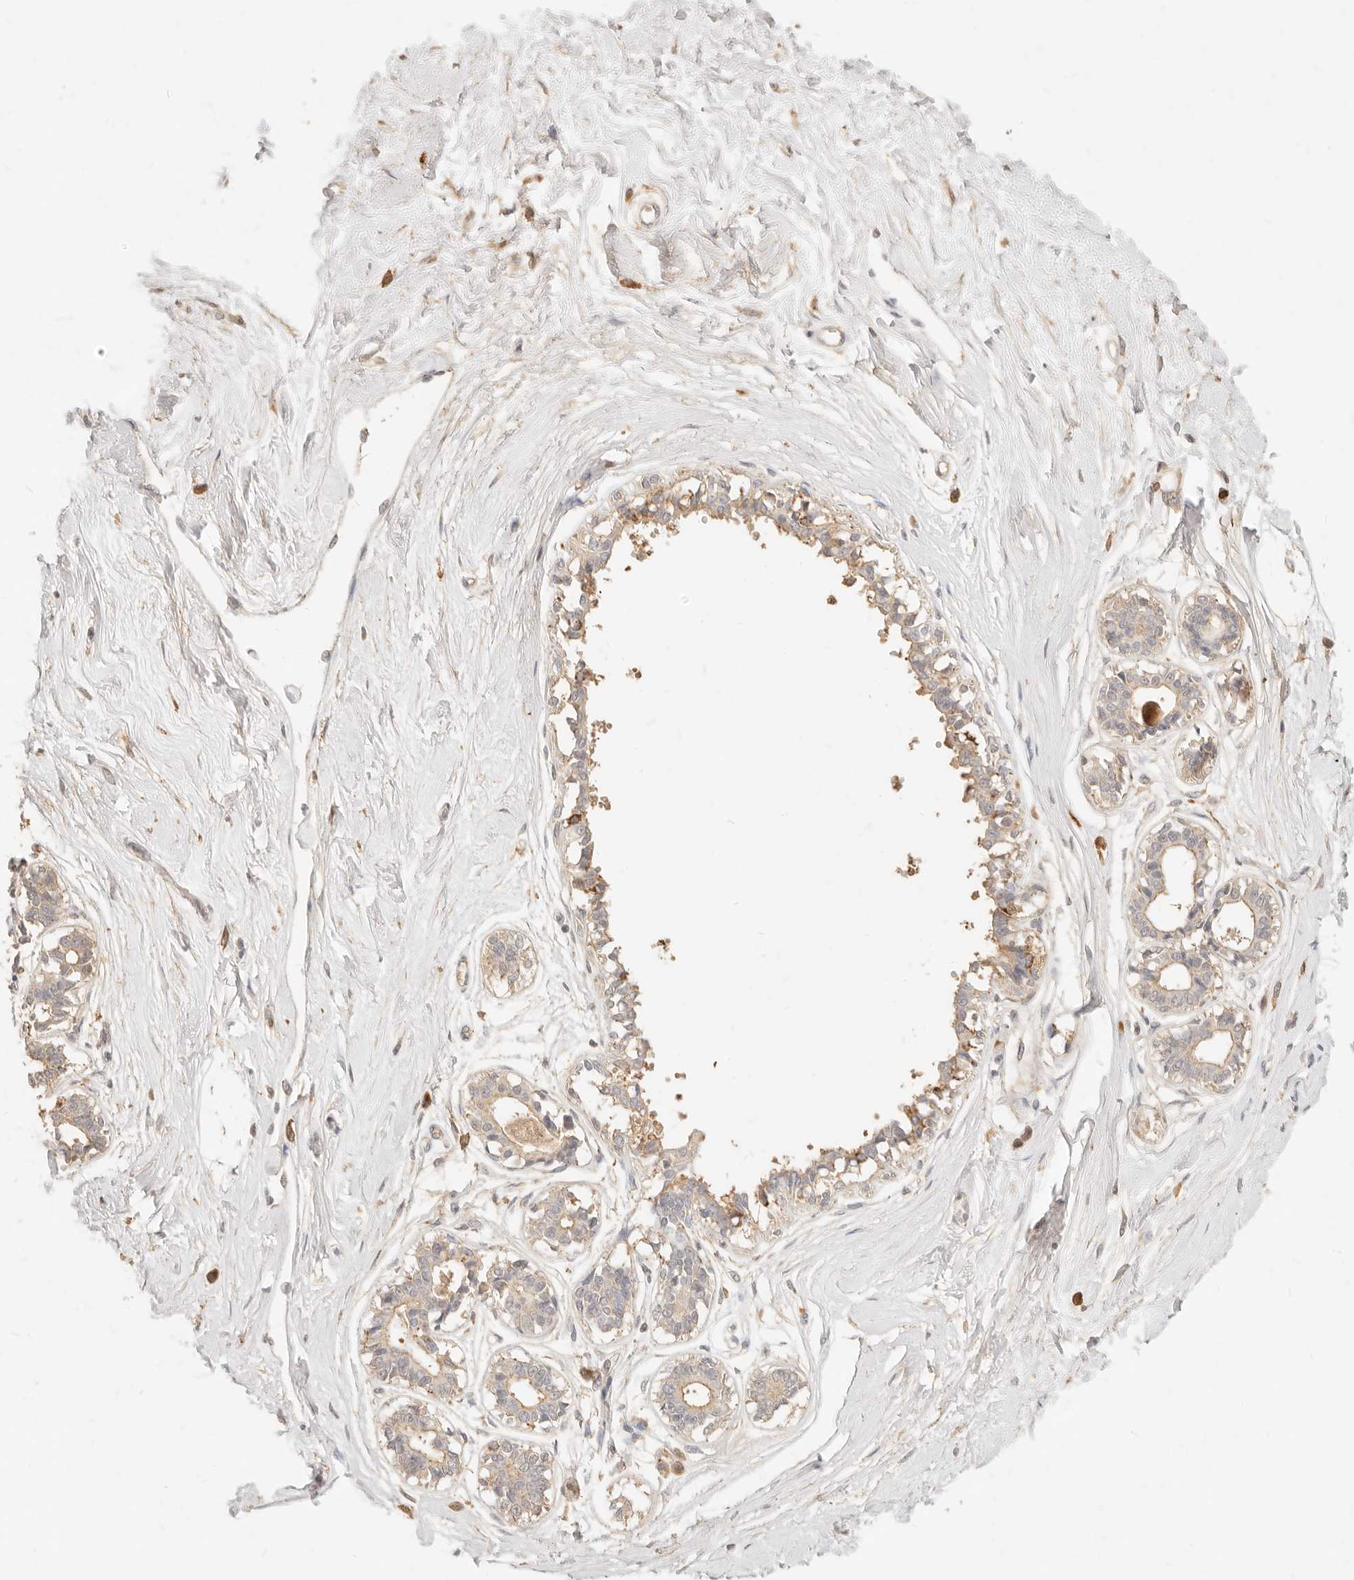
{"staining": {"intensity": "negative", "quantity": "none", "location": "none"}, "tissue": "breast", "cell_type": "Adipocytes", "image_type": "normal", "snomed": [{"axis": "morphology", "description": "Normal tissue, NOS"}, {"axis": "topography", "description": "Breast"}], "caption": "Human breast stained for a protein using immunohistochemistry shows no expression in adipocytes.", "gene": "TMTC2", "patient": {"sex": "female", "age": 45}}